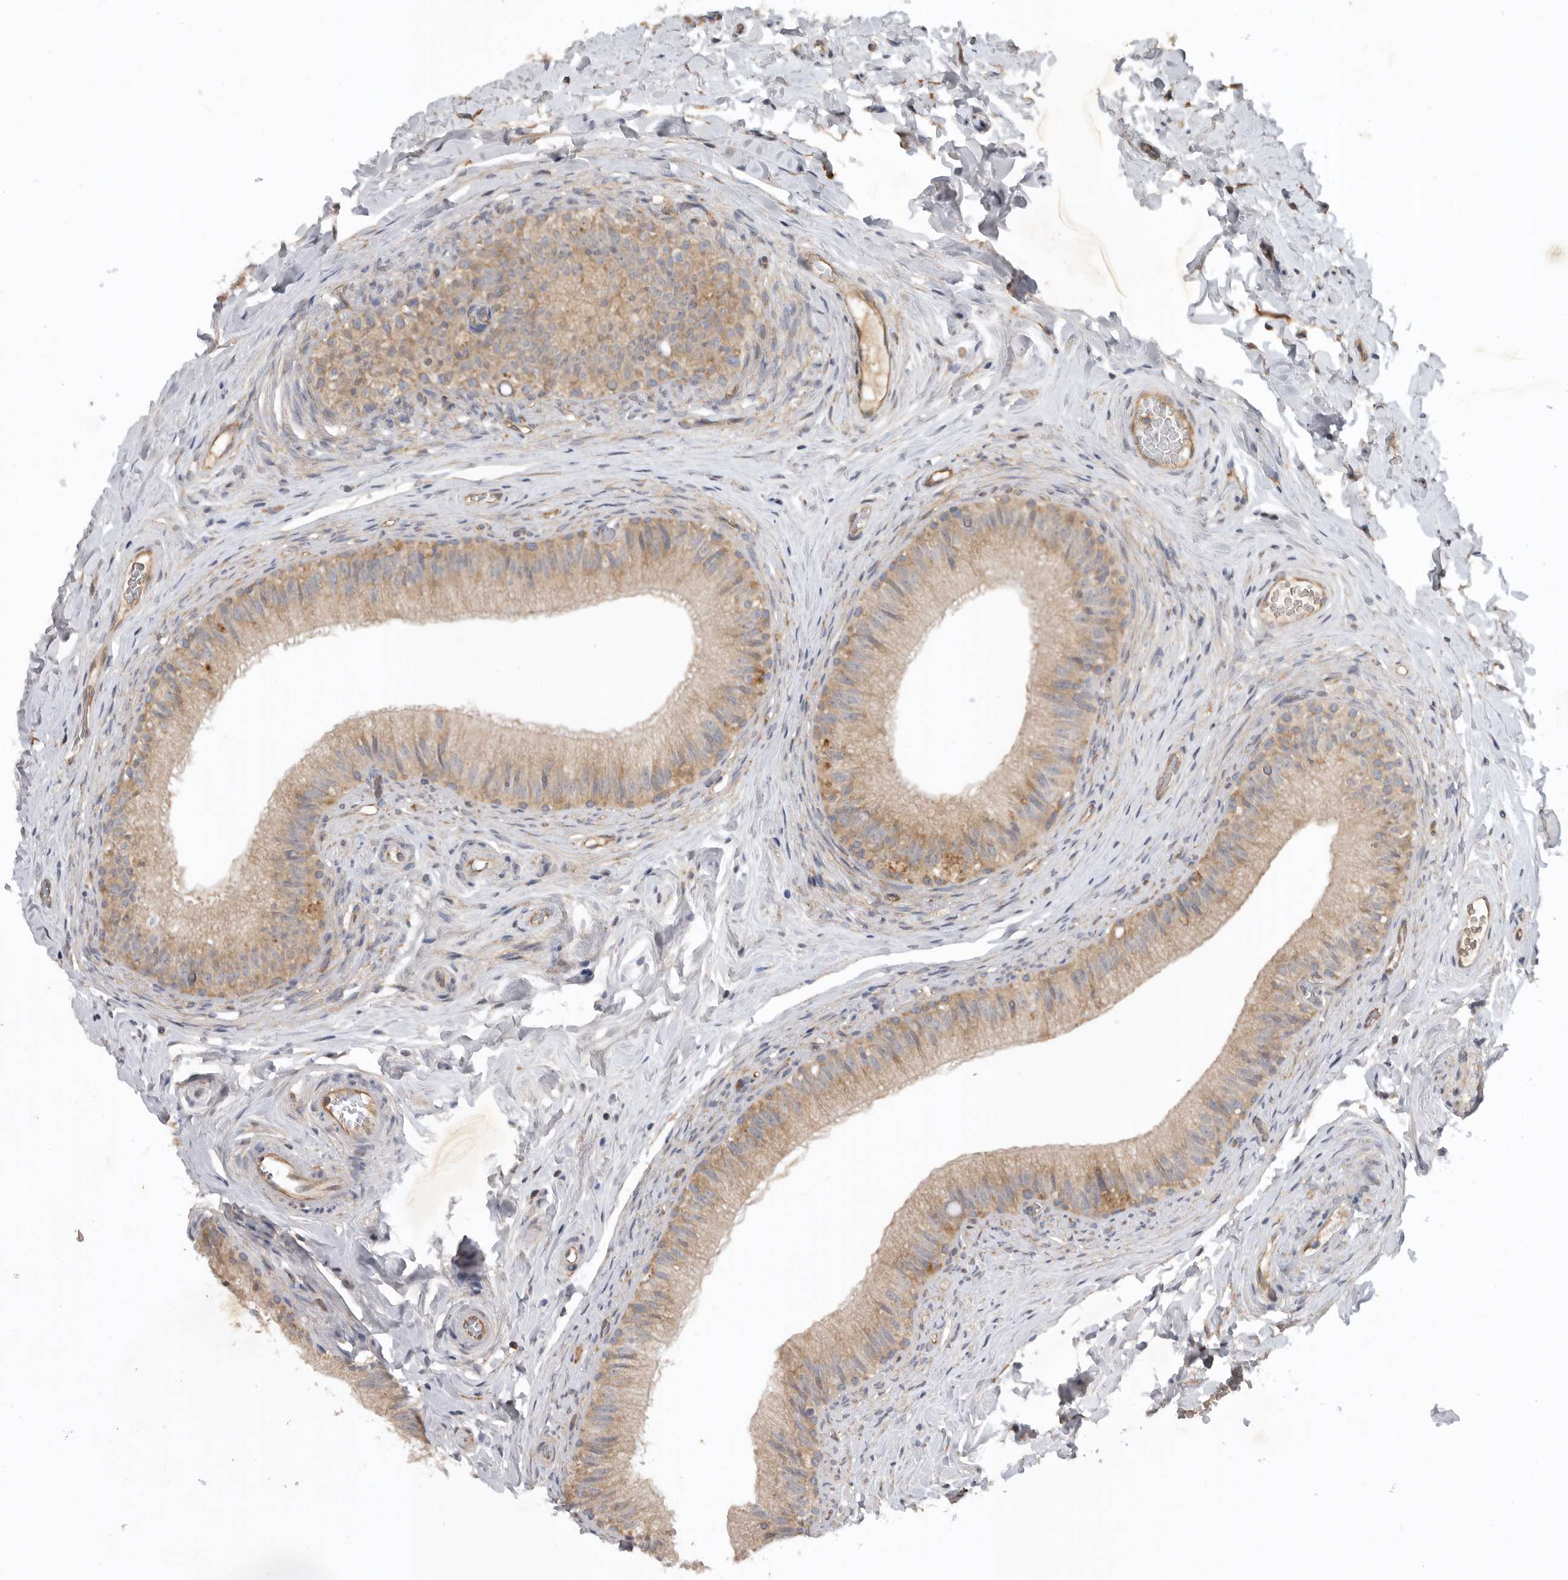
{"staining": {"intensity": "weak", "quantity": "25%-75%", "location": "cytoplasmic/membranous"}, "tissue": "epididymis", "cell_type": "Glandular cells", "image_type": "normal", "snomed": [{"axis": "morphology", "description": "Normal tissue, NOS"}, {"axis": "topography", "description": "Epididymis"}], "caption": "Weak cytoplasmic/membranous expression is appreciated in about 25%-75% of glandular cells in benign epididymis. (Brightfield microscopy of DAB IHC at high magnification).", "gene": "C1orf109", "patient": {"sex": "male", "age": 49}}